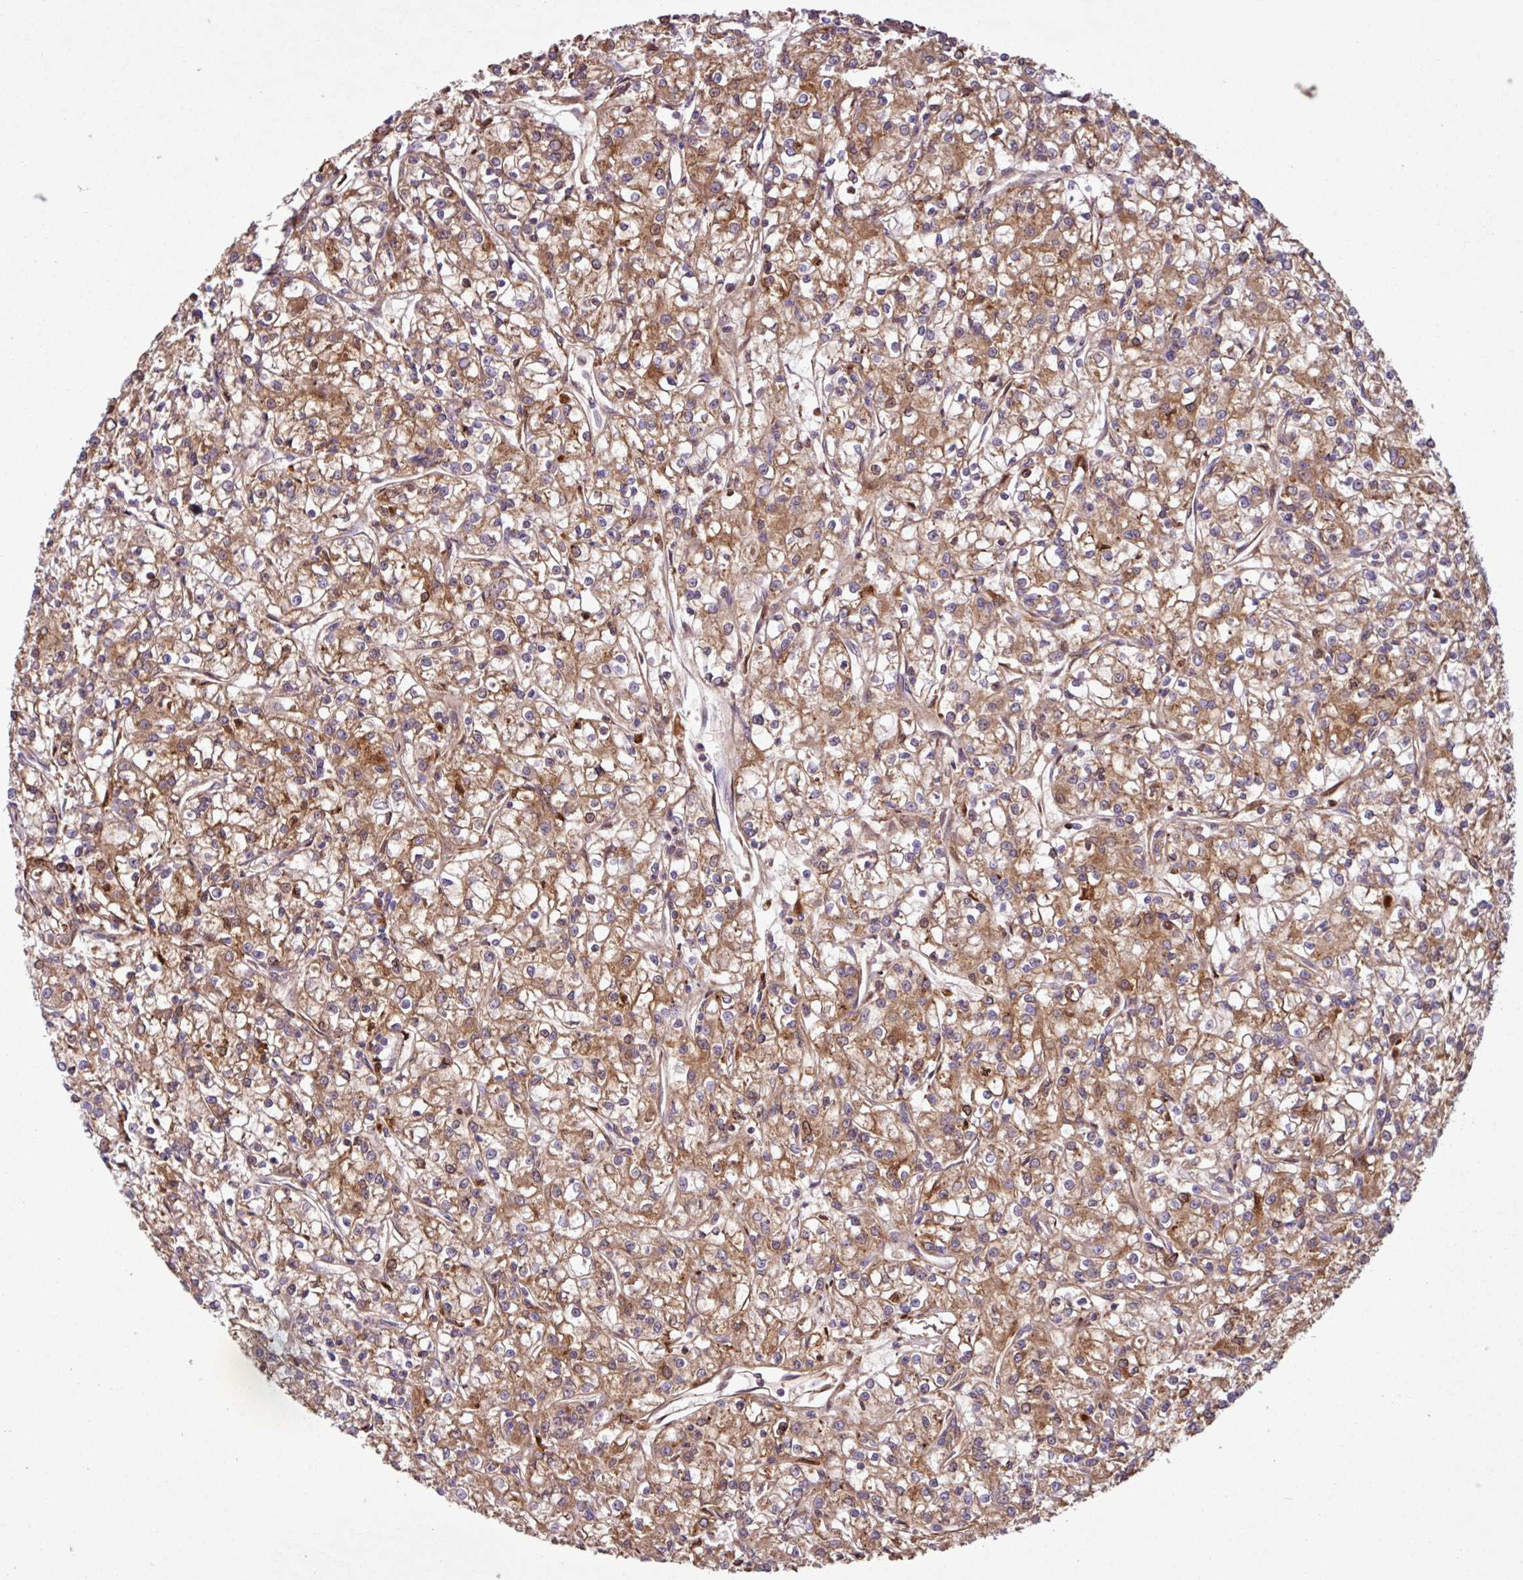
{"staining": {"intensity": "moderate", "quantity": ">75%", "location": "cytoplasmic/membranous"}, "tissue": "renal cancer", "cell_type": "Tumor cells", "image_type": "cancer", "snomed": [{"axis": "morphology", "description": "Adenocarcinoma, NOS"}, {"axis": "topography", "description": "Kidney"}], "caption": "Protein expression by IHC reveals moderate cytoplasmic/membranous positivity in approximately >75% of tumor cells in adenocarcinoma (renal). (DAB IHC, brown staining for protein, blue staining for nuclei).", "gene": "C4B", "patient": {"sex": "female", "age": 59}}